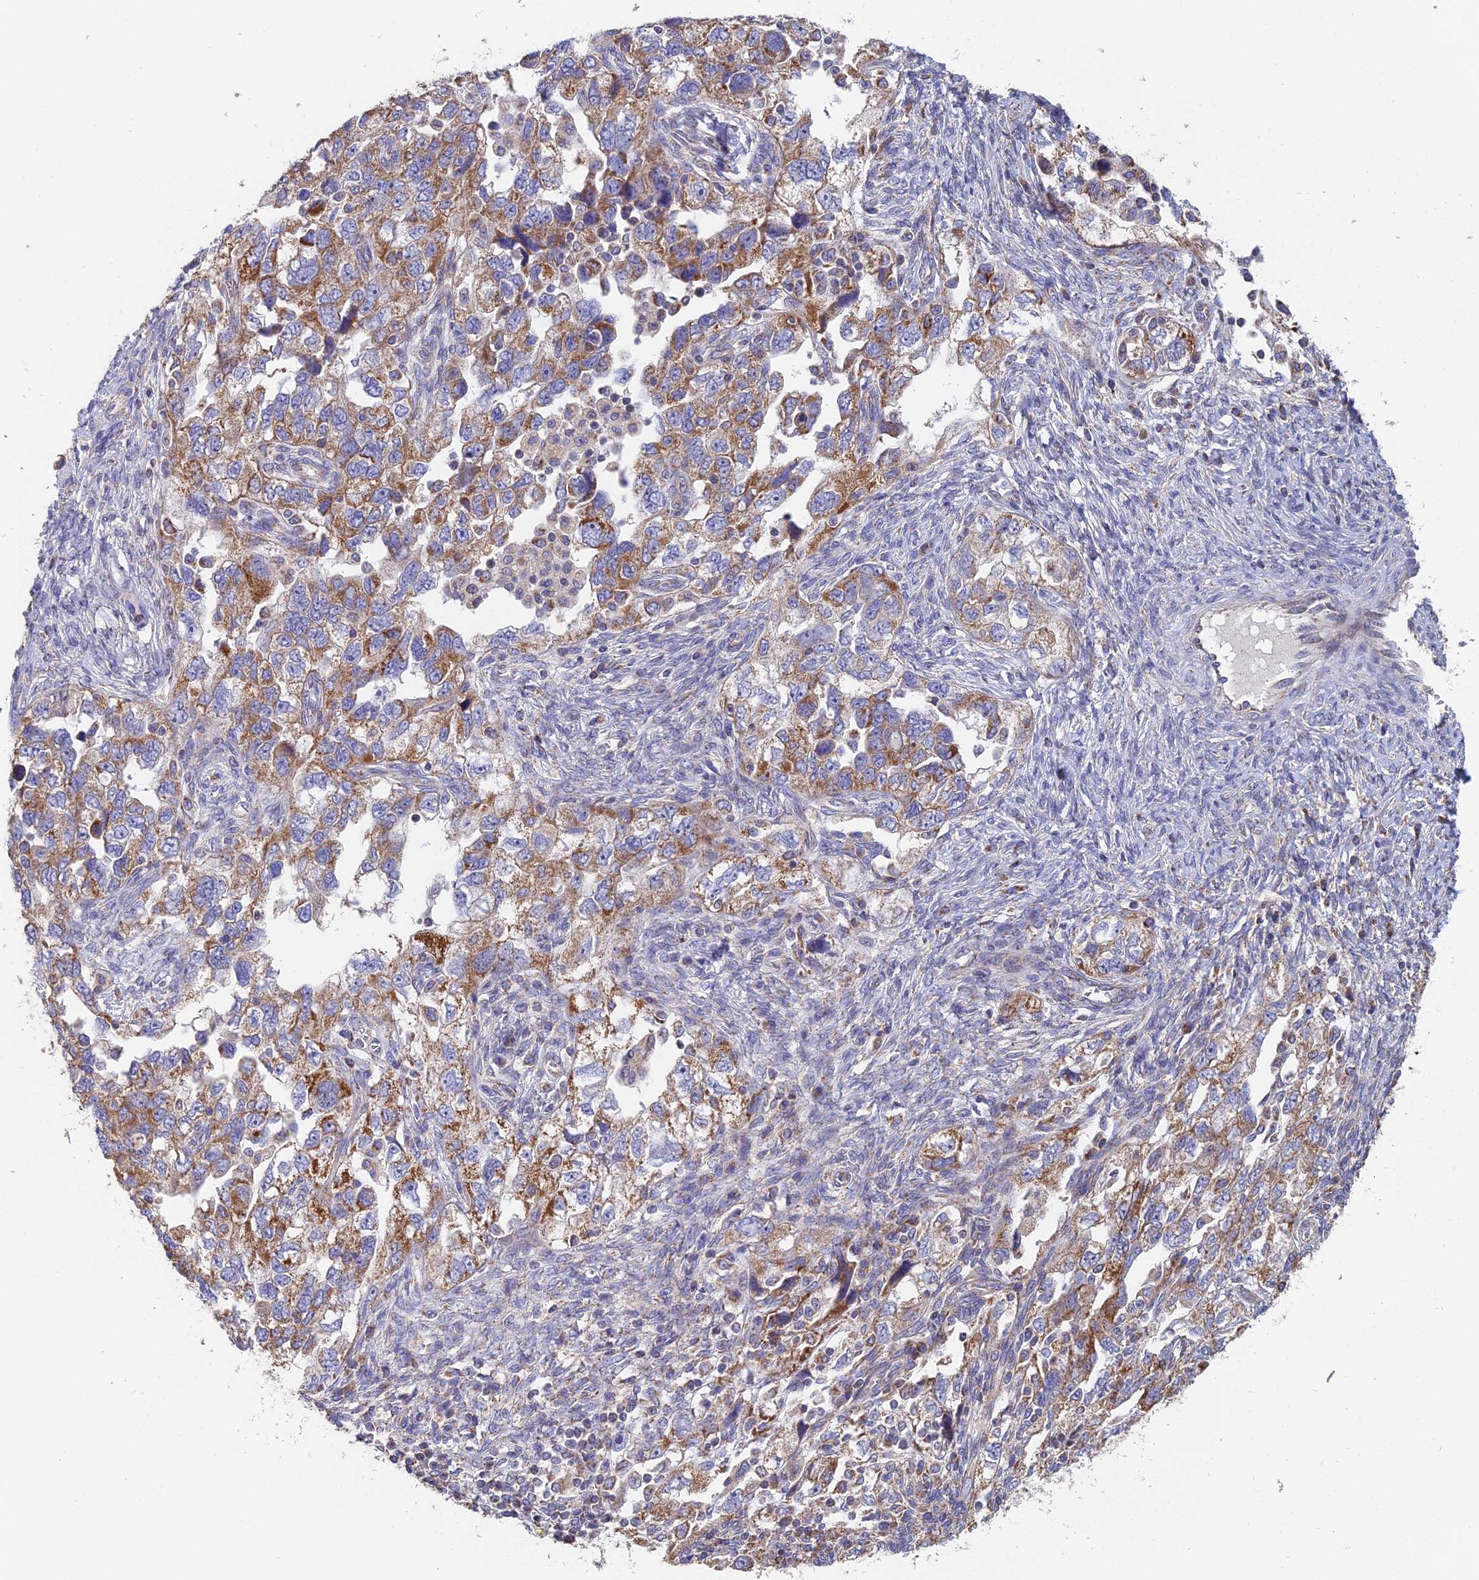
{"staining": {"intensity": "moderate", "quantity": ">75%", "location": "cytoplasmic/membranous"}, "tissue": "ovarian cancer", "cell_type": "Tumor cells", "image_type": "cancer", "snomed": [{"axis": "morphology", "description": "Carcinoma, NOS"}, {"axis": "morphology", "description": "Cystadenocarcinoma, serous, NOS"}, {"axis": "topography", "description": "Ovary"}], "caption": "A micrograph showing moderate cytoplasmic/membranous staining in approximately >75% of tumor cells in ovarian cancer, as visualized by brown immunohistochemical staining.", "gene": "ECSIT", "patient": {"sex": "female", "age": 69}}